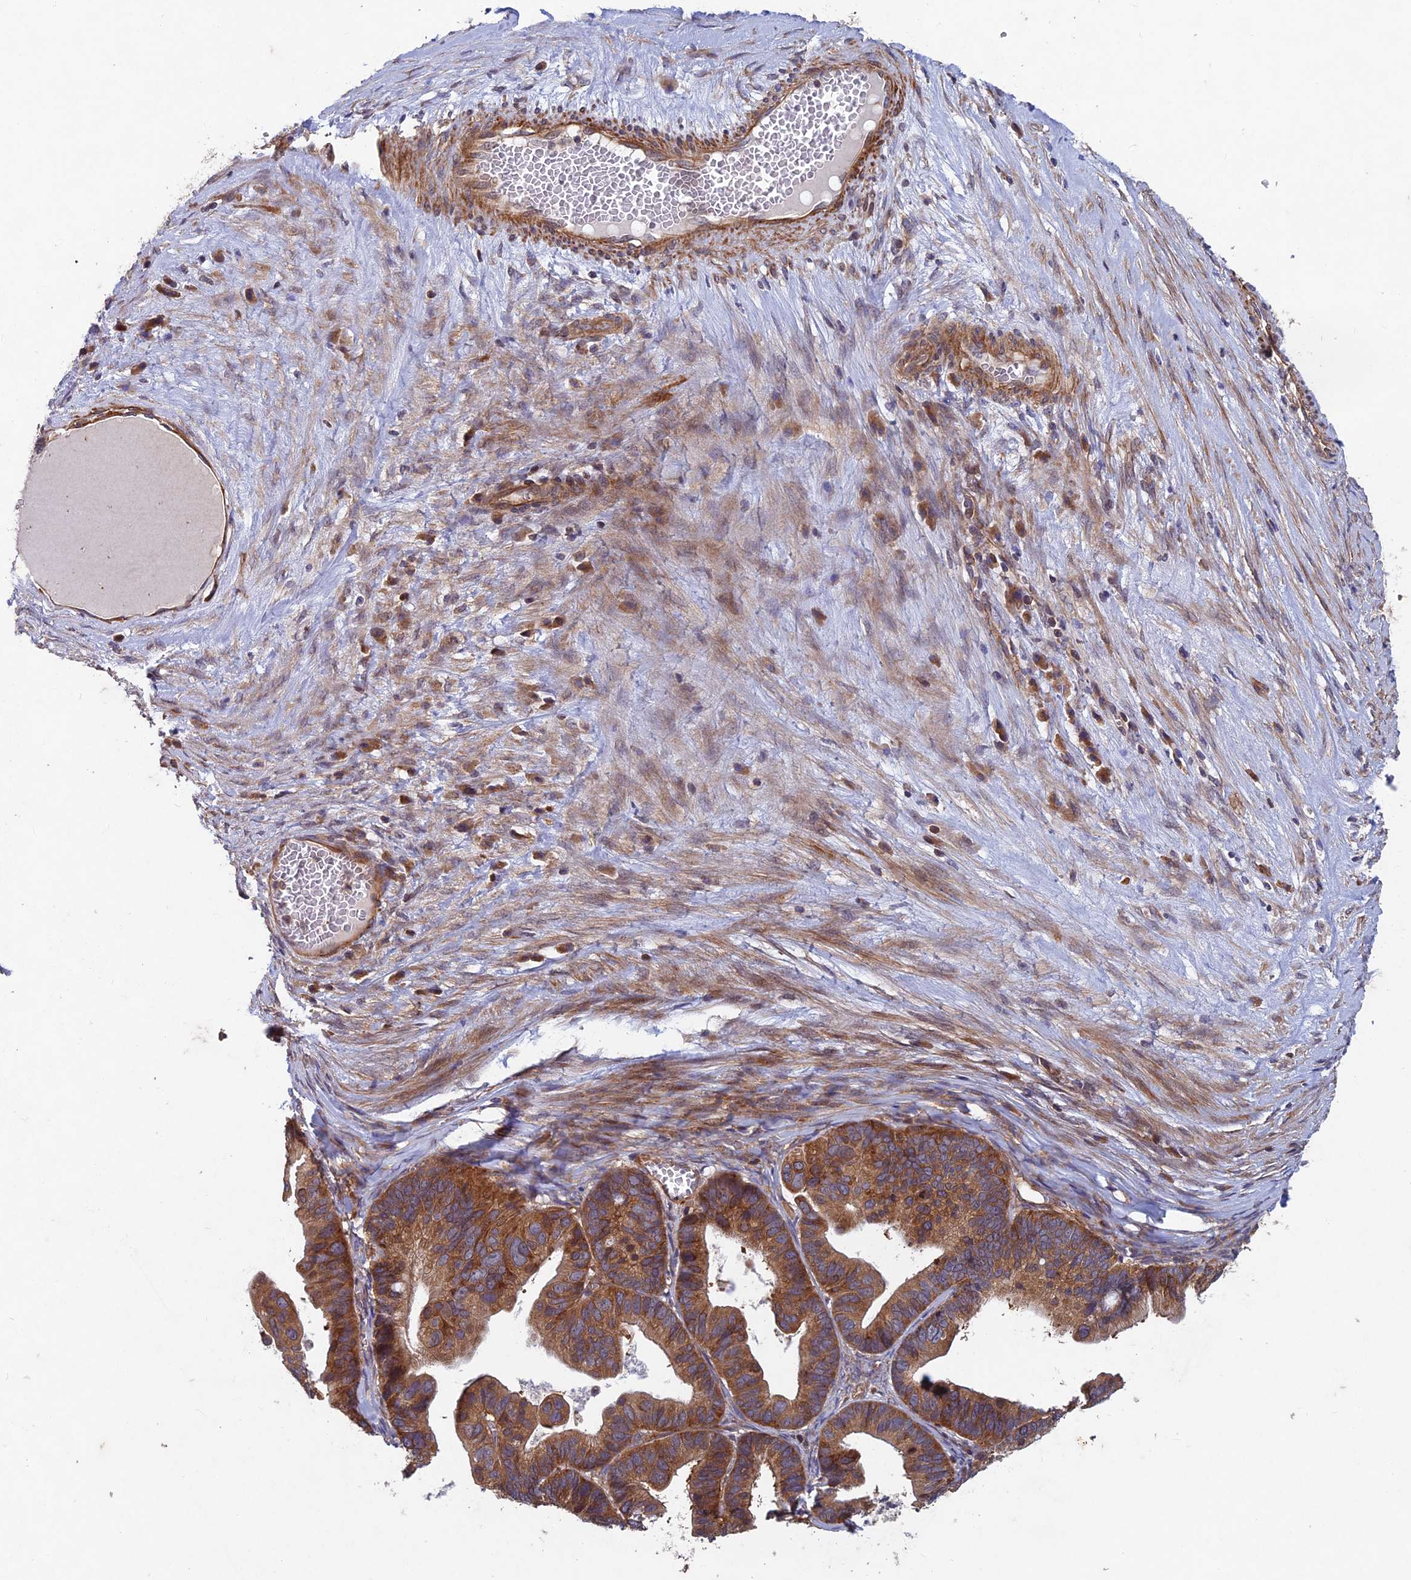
{"staining": {"intensity": "moderate", "quantity": ">75%", "location": "cytoplasmic/membranous"}, "tissue": "ovarian cancer", "cell_type": "Tumor cells", "image_type": "cancer", "snomed": [{"axis": "morphology", "description": "Cystadenocarcinoma, serous, NOS"}, {"axis": "topography", "description": "Ovary"}], "caption": "Immunohistochemical staining of human ovarian cancer displays medium levels of moderate cytoplasmic/membranous protein staining in about >75% of tumor cells. The staining was performed using DAB to visualize the protein expression in brown, while the nuclei were stained in blue with hematoxylin (Magnification: 20x).", "gene": "NCAPG", "patient": {"sex": "female", "age": 56}}